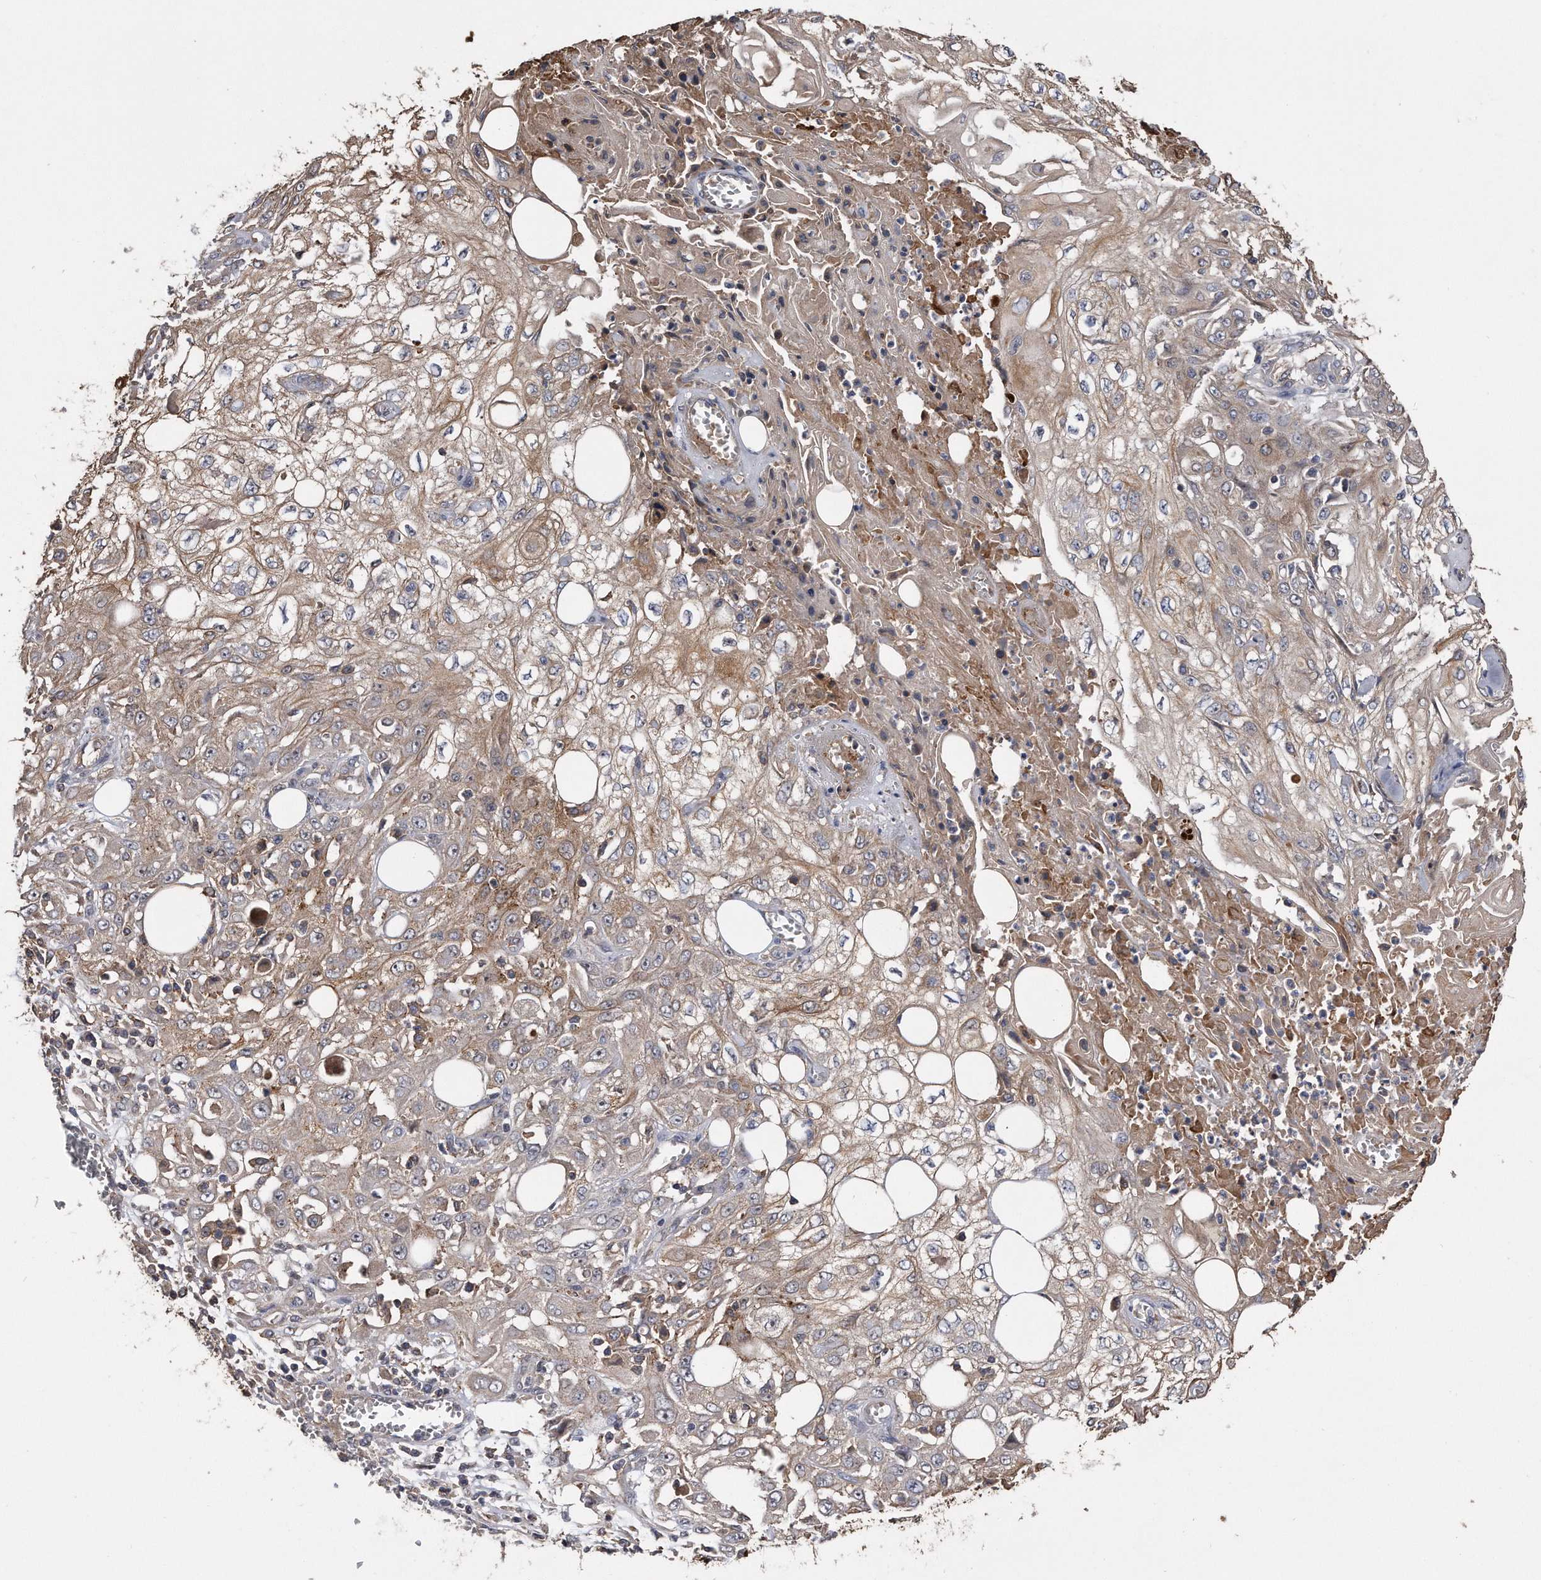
{"staining": {"intensity": "moderate", "quantity": "25%-75%", "location": "cytoplasmic/membranous"}, "tissue": "skin cancer", "cell_type": "Tumor cells", "image_type": "cancer", "snomed": [{"axis": "morphology", "description": "Squamous cell carcinoma, NOS"}, {"axis": "morphology", "description": "Squamous cell carcinoma, metastatic, NOS"}, {"axis": "topography", "description": "Skin"}, {"axis": "topography", "description": "Lymph node"}], "caption": "An image of human skin cancer stained for a protein shows moderate cytoplasmic/membranous brown staining in tumor cells.", "gene": "KCND3", "patient": {"sex": "male", "age": 75}}